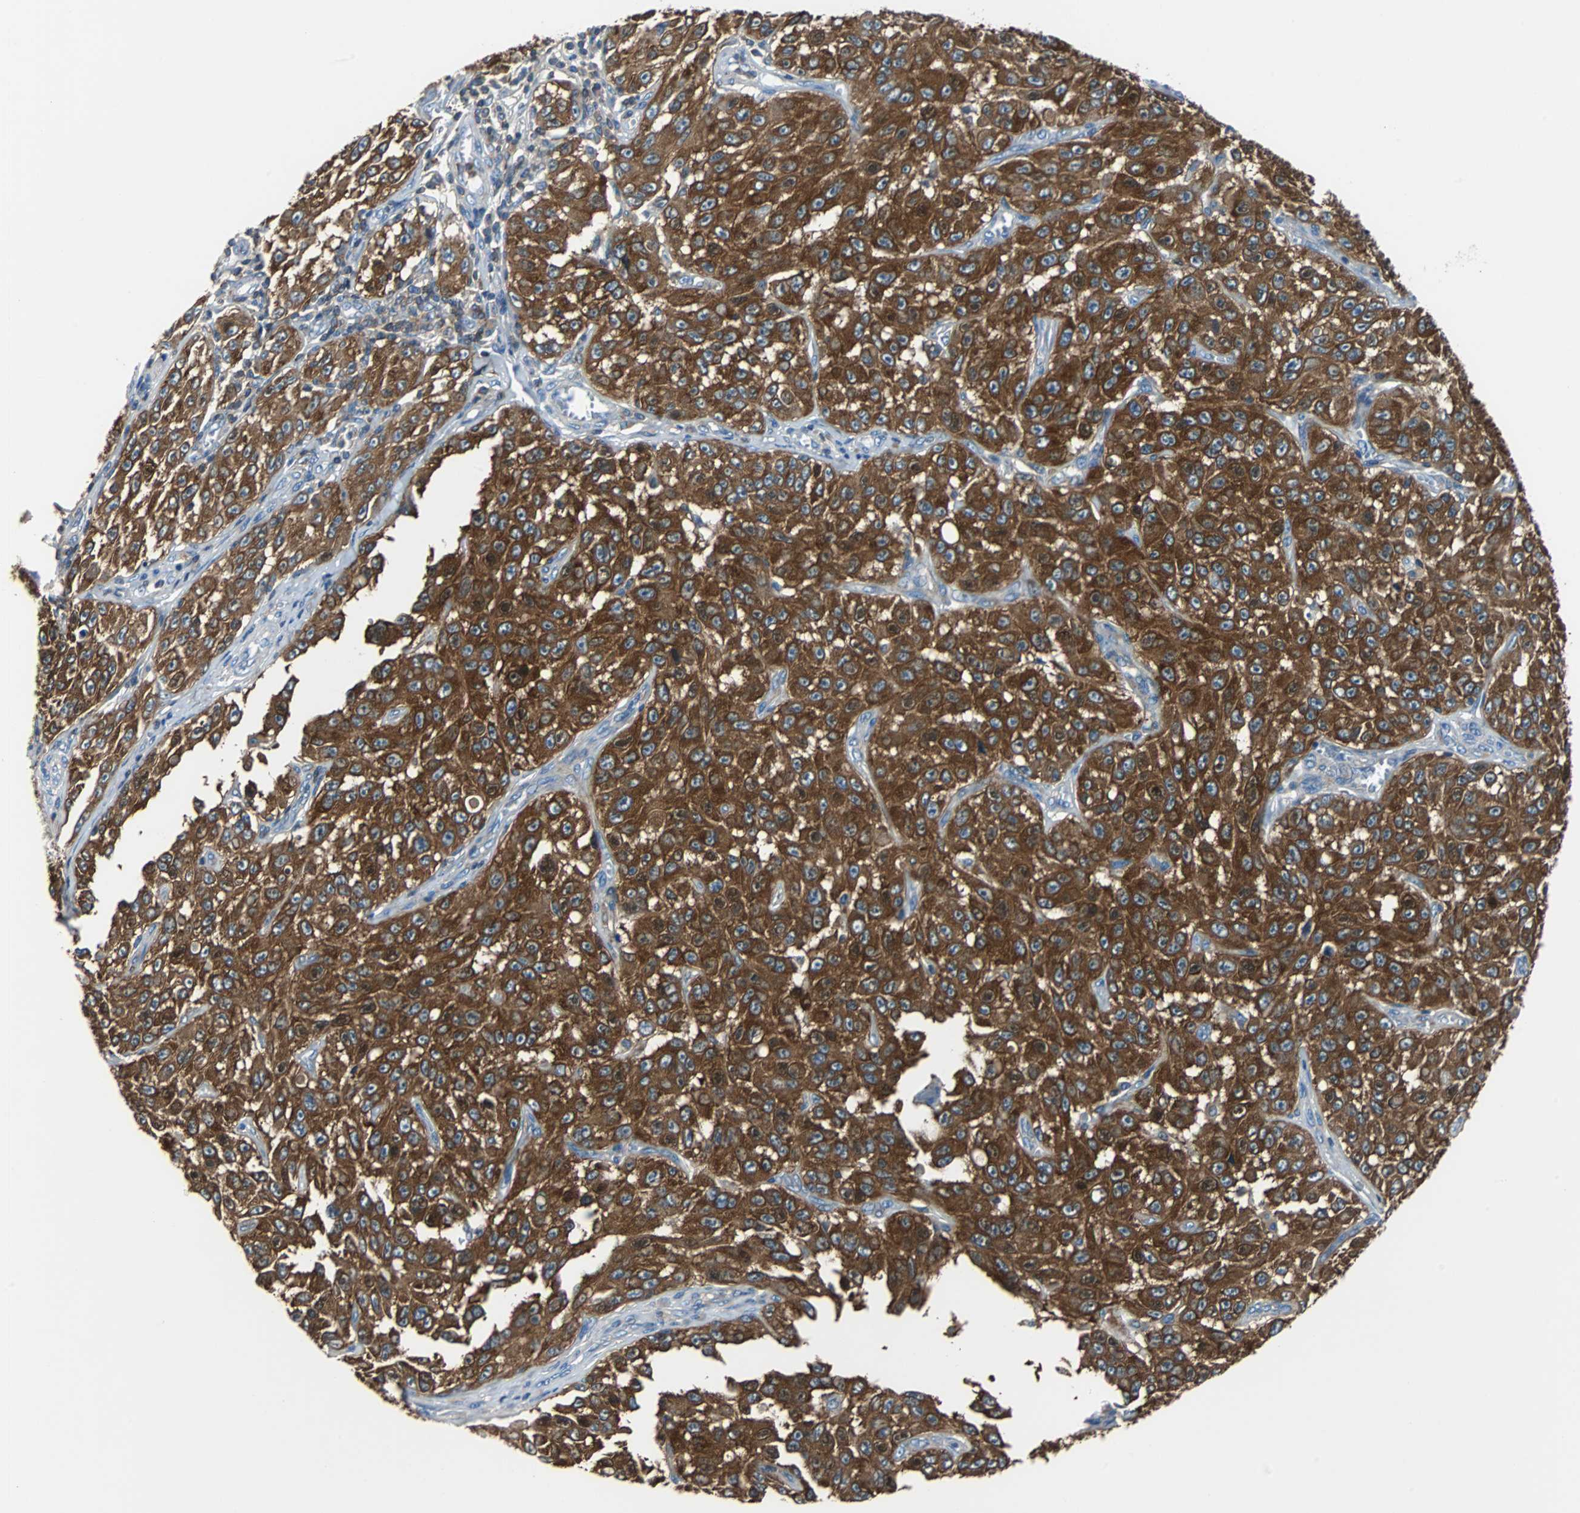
{"staining": {"intensity": "strong", "quantity": ">75%", "location": "cytoplasmic/membranous"}, "tissue": "melanoma", "cell_type": "Tumor cells", "image_type": "cancer", "snomed": [{"axis": "morphology", "description": "Malignant melanoma, NOS"}, {"axis": "topography", "description": "Skin"}], "caption": "Immunohistochemical staining of human malignant melanoma displays strong cytoplasmic/membranous protein staining in about >75% of tumor cells.", "gene": "TSC22D4", "patient": {"sex": "male", "age": 30}}